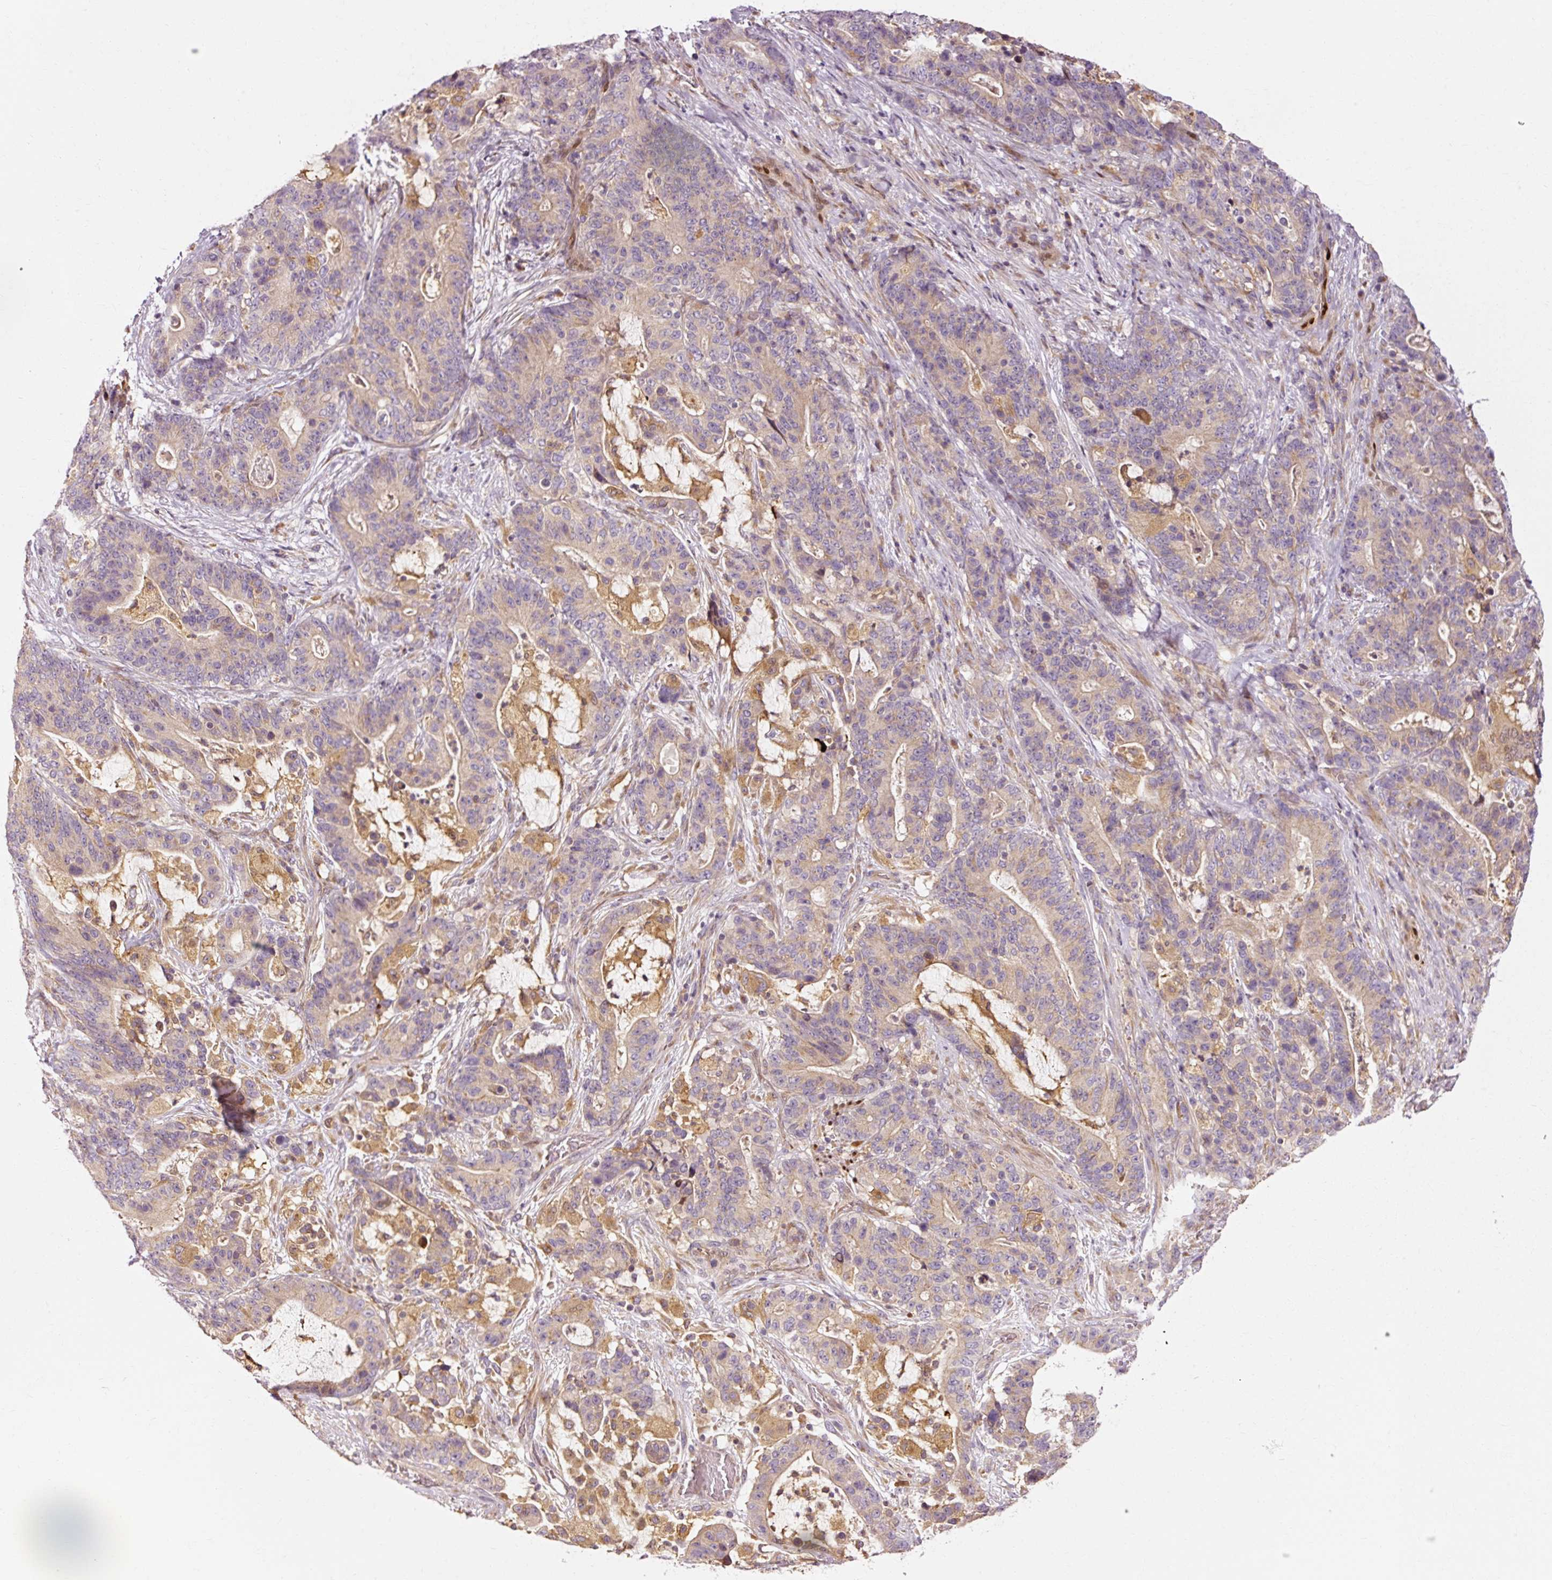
{"staining": {"intensity": "negative", "quantity": "none", "location": "none"}, "tissue": "stomach cancer", "cell_type": "Tumor cells", "image_type": "cancer", "snomed": [{"axis": "morphology", "description": "Normal tissue, NOS"}, {"axis": "morphology", "description": "Adenocarcinoma, NOS"}, {"axis": "topography", "description": "Stomach"}], "caption": "Adenocarcinoma (stomach) was stained to show a protein in brown. There is no significant staining in tumor cells.", "gene": "NAPA", "patient": {"sex": "female", "age": 64}}